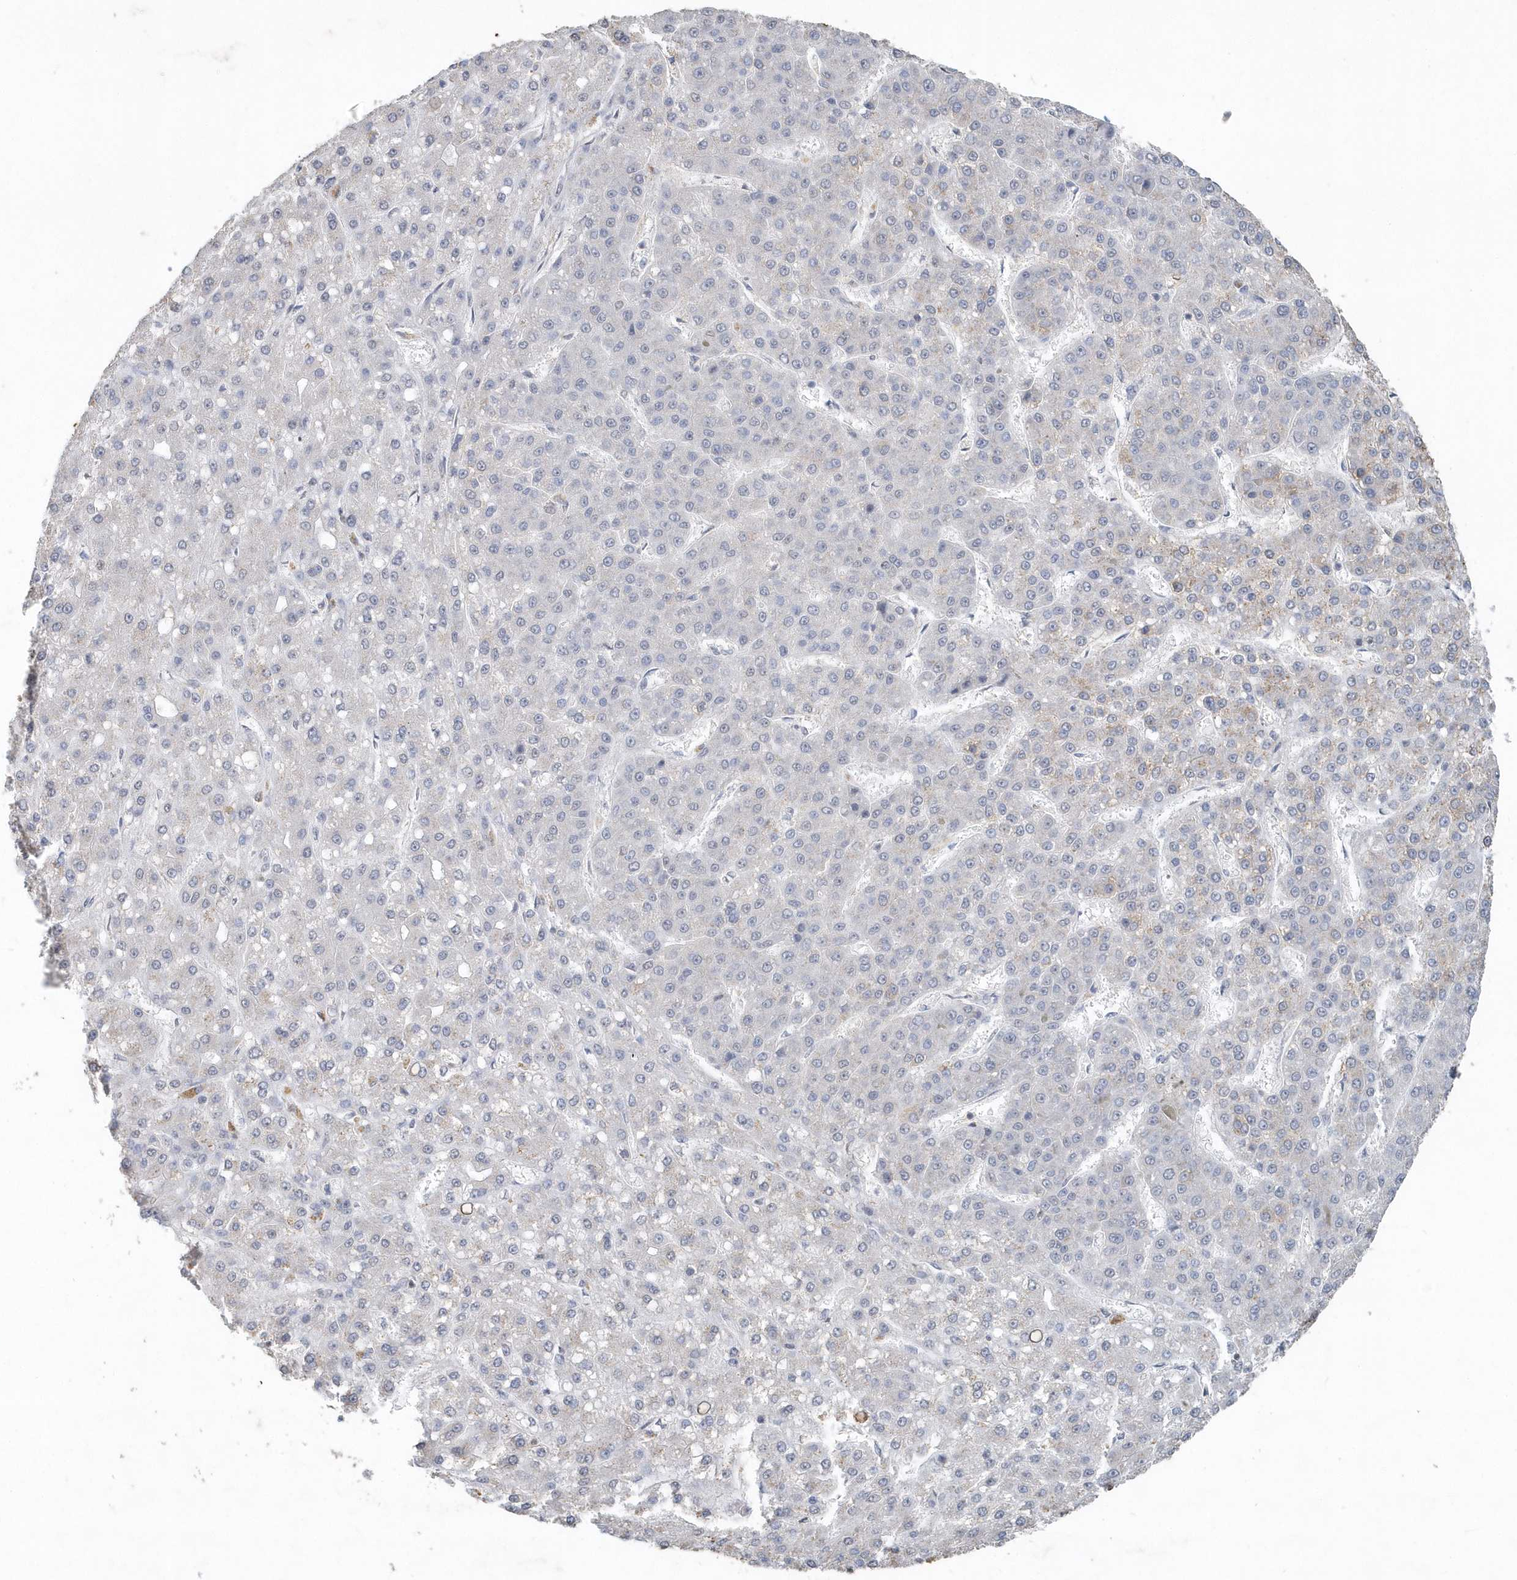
{"staining": {"intensity": "weak", "quantity": "<25%", "location": "cytoplasmic/membranous"}, "tissue": "liver cancer", "cell_type": "Tumor cells", "image_type": "cancer", "snomed": [{"axis": "morphology", "description": "Carcinoma, Hepatocellular, NOS"}, {"axis": "topography", "description": "Liver"}], "caption": "DAB immunohistochemical staining of human hepatocellular carcinoma (liver) demonstrates no significant staining in tumor cells. (Stains: DAB IHC with hematoxylin counter stain, Microscopy: brightfield microscopy at high magnification).", "gene": "PDCD1", "patient": {"sex": "male", "age": 67}}